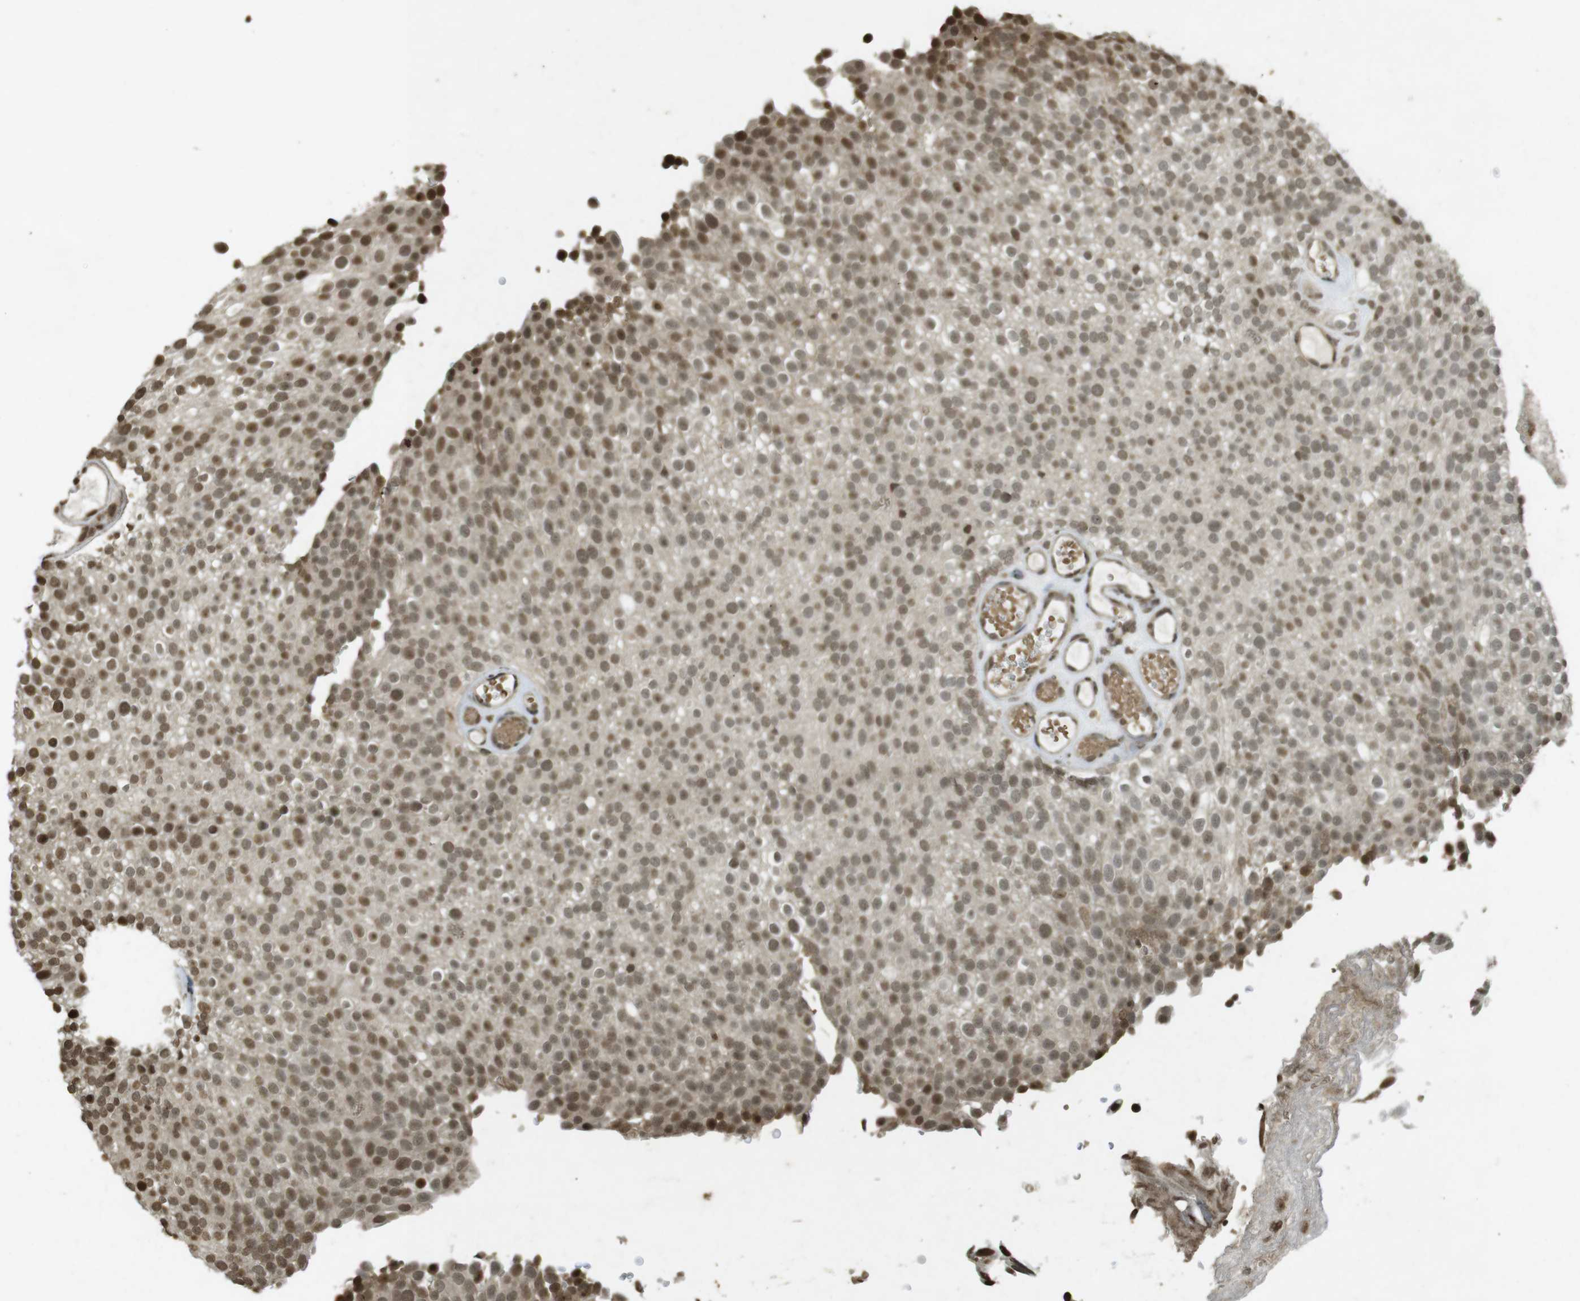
{"staining": {"intensity": "moderate", "quantity": ">75%", "location": "nuclear"}, "tissue": "urothelial cancer", "cell_type": "Tumor cells", "image_type": "cancer", "snomed": [{"axis": "morphology", "description": "Urothelial carcinoma, Low grade"}, {"axis": "topography", "description": "Urinary bladder"}], "caption": "The immunohistochemical stain labels moderate nuclear staining in tumor cells of urothelial cancer tissue.", "gene": "ORC4", "patient": {"sex": "male", "age": 78}}